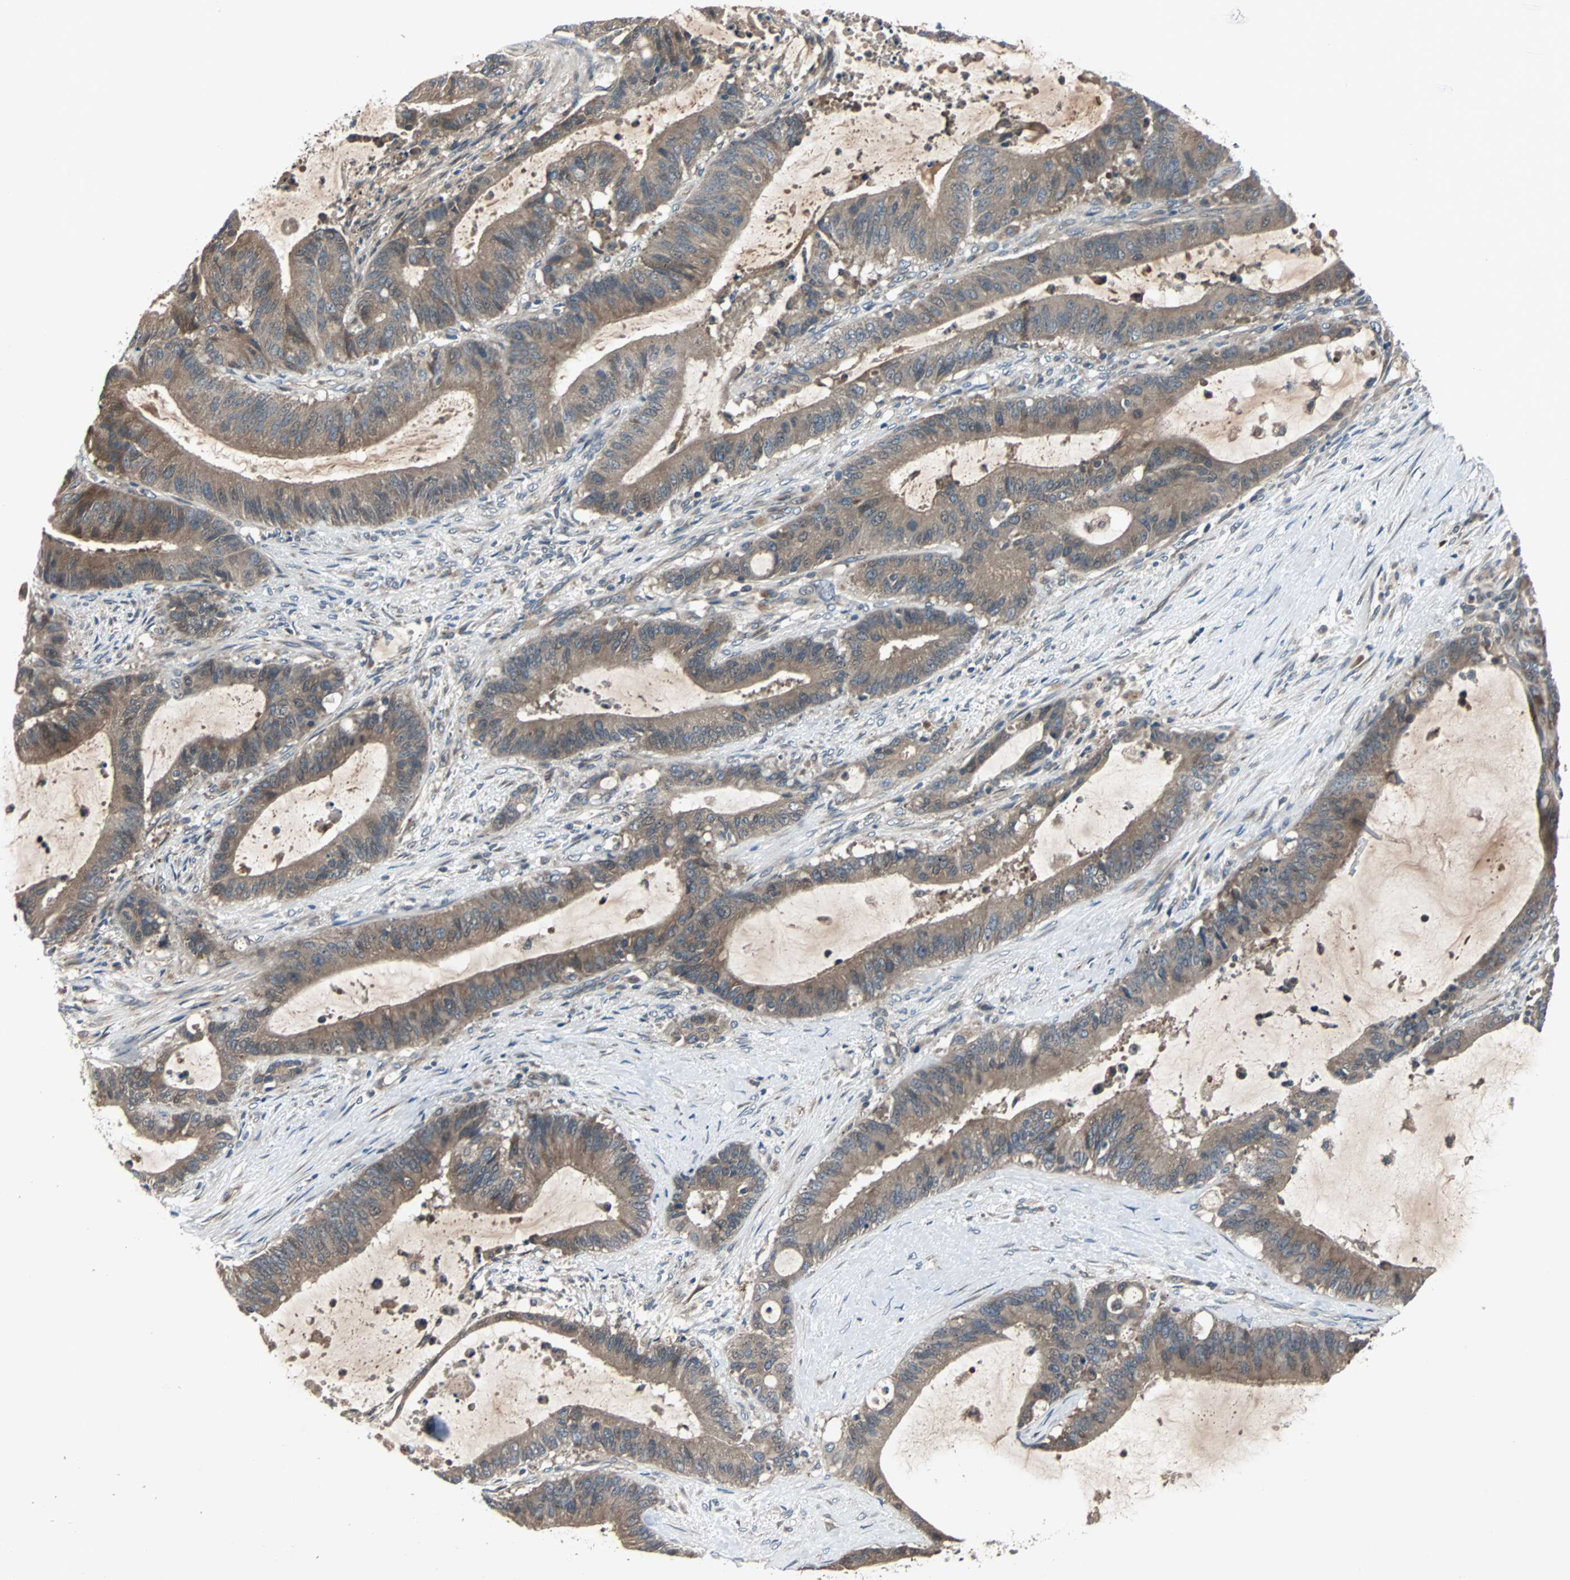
{"staining": {"intensity": "moderate", "quantity": ">75%", "location": "cytoplasmic/membranous"}, "tissue": "liver cancer", "cell_type": "Tumor cells", "image_type": "cancer", "snomed": [{"axis": "morphology", "description": "Cholangiocarcinoma"}, {"axis": "topography", "description": "Liver"}], "caption": "Cholangiocarcinoma (liver) was stained to show a protein in brown. There is medium levels of moderate cytoplasmic/membranous positivity in about >75% of tumor cells. (IHC, brightfield microscopy, high magnification).", "gene": "ARF1", "patient": {"sex": "female", "age": 73}}